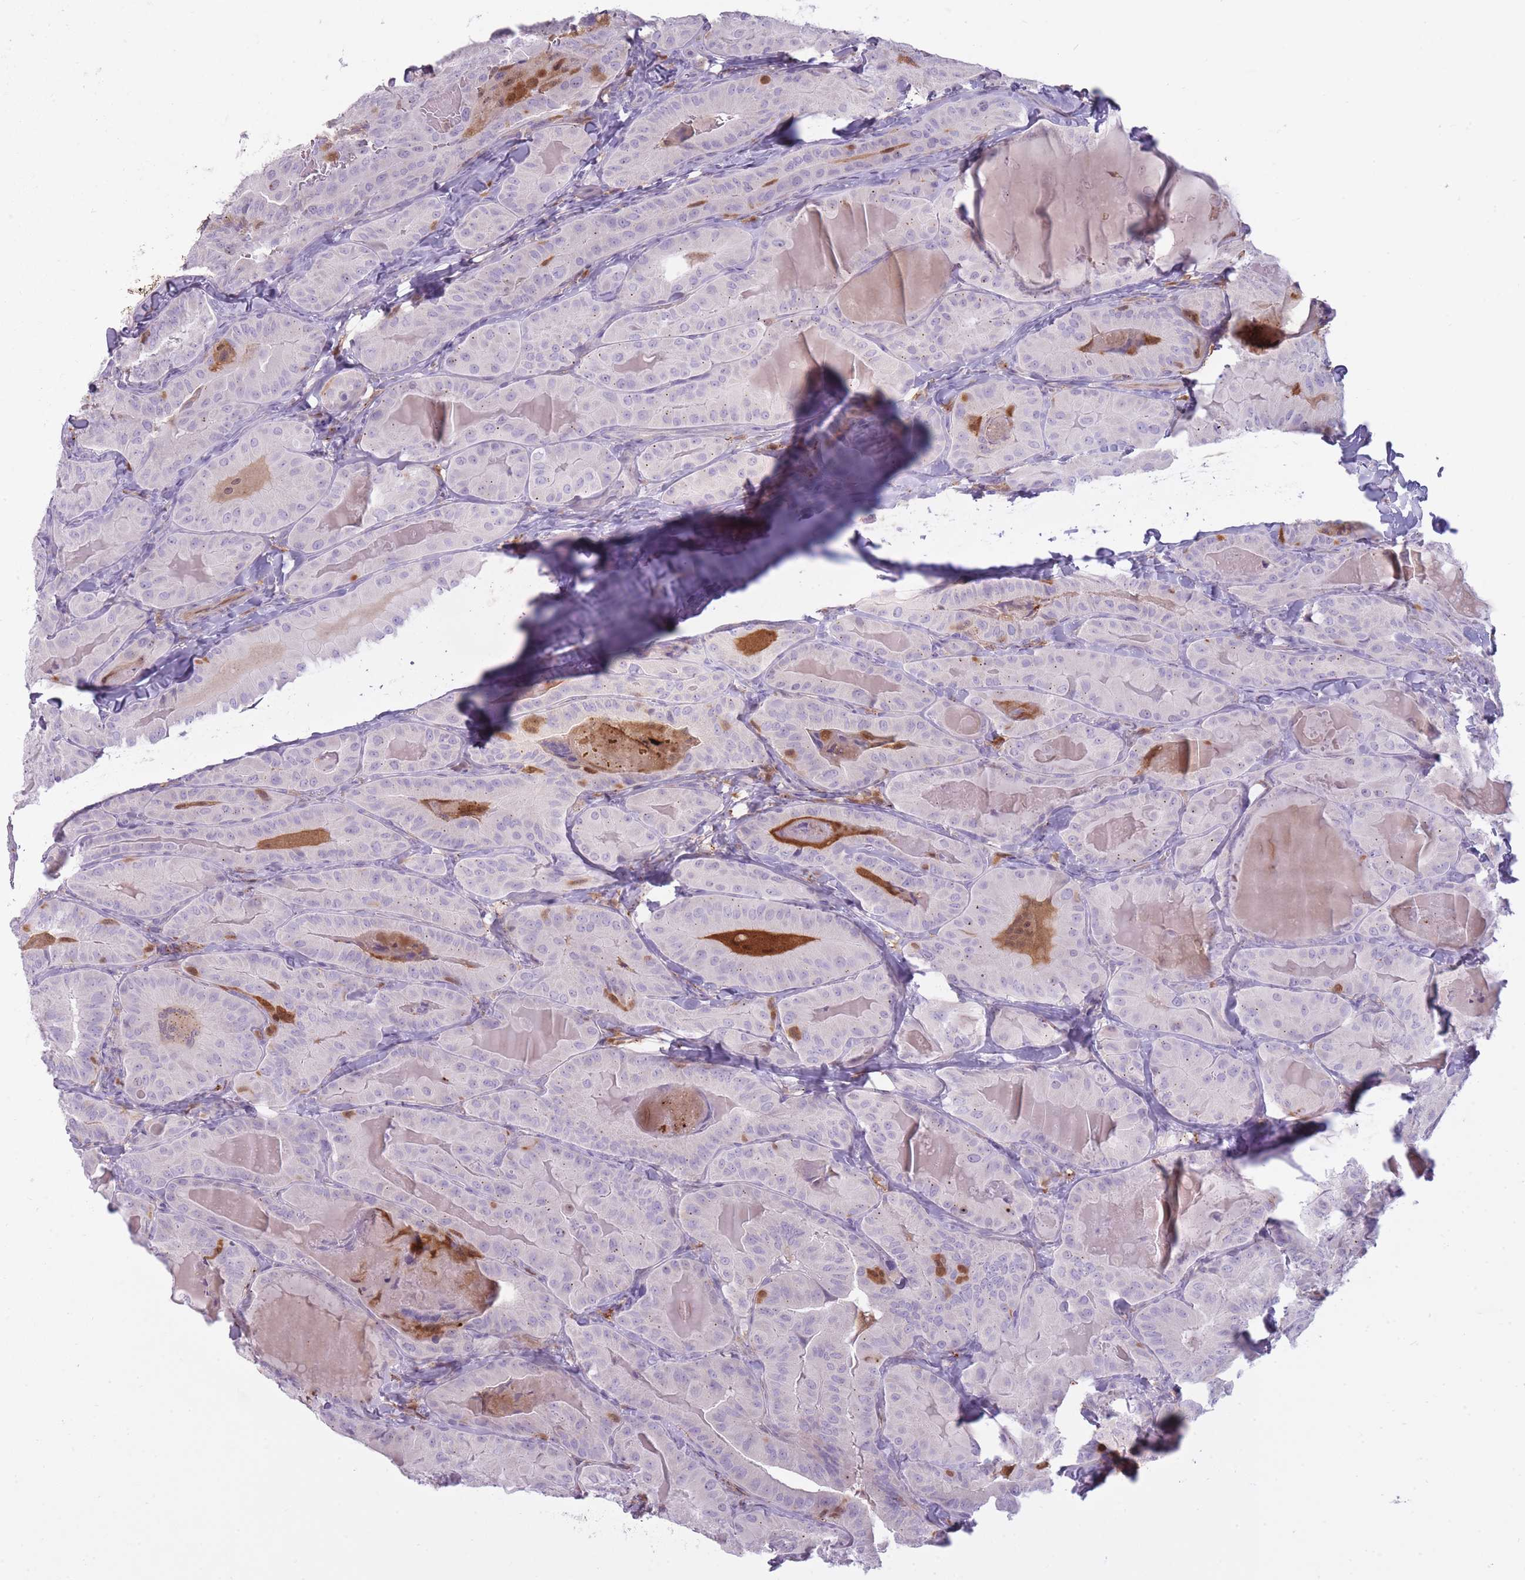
{"staining": {"intensity": "negative", "quantity": "none", "location": "none"}, "tissue": "thyroid cancer", "cell_type": "Tumor cells", "image_type": "cancer", "snomed": [{"axis": "morphology", "description": "Papillary adenocarcinoma, NOS"}, {"axis": "topography", "description": "Thyroid gland"}], "caption": "A histopathology image of thyroid cancer stained for a protein displays no brown staining in tumor cells.", "gene": "LGALS9", "patient": {"sex": "female", "age": 68}}